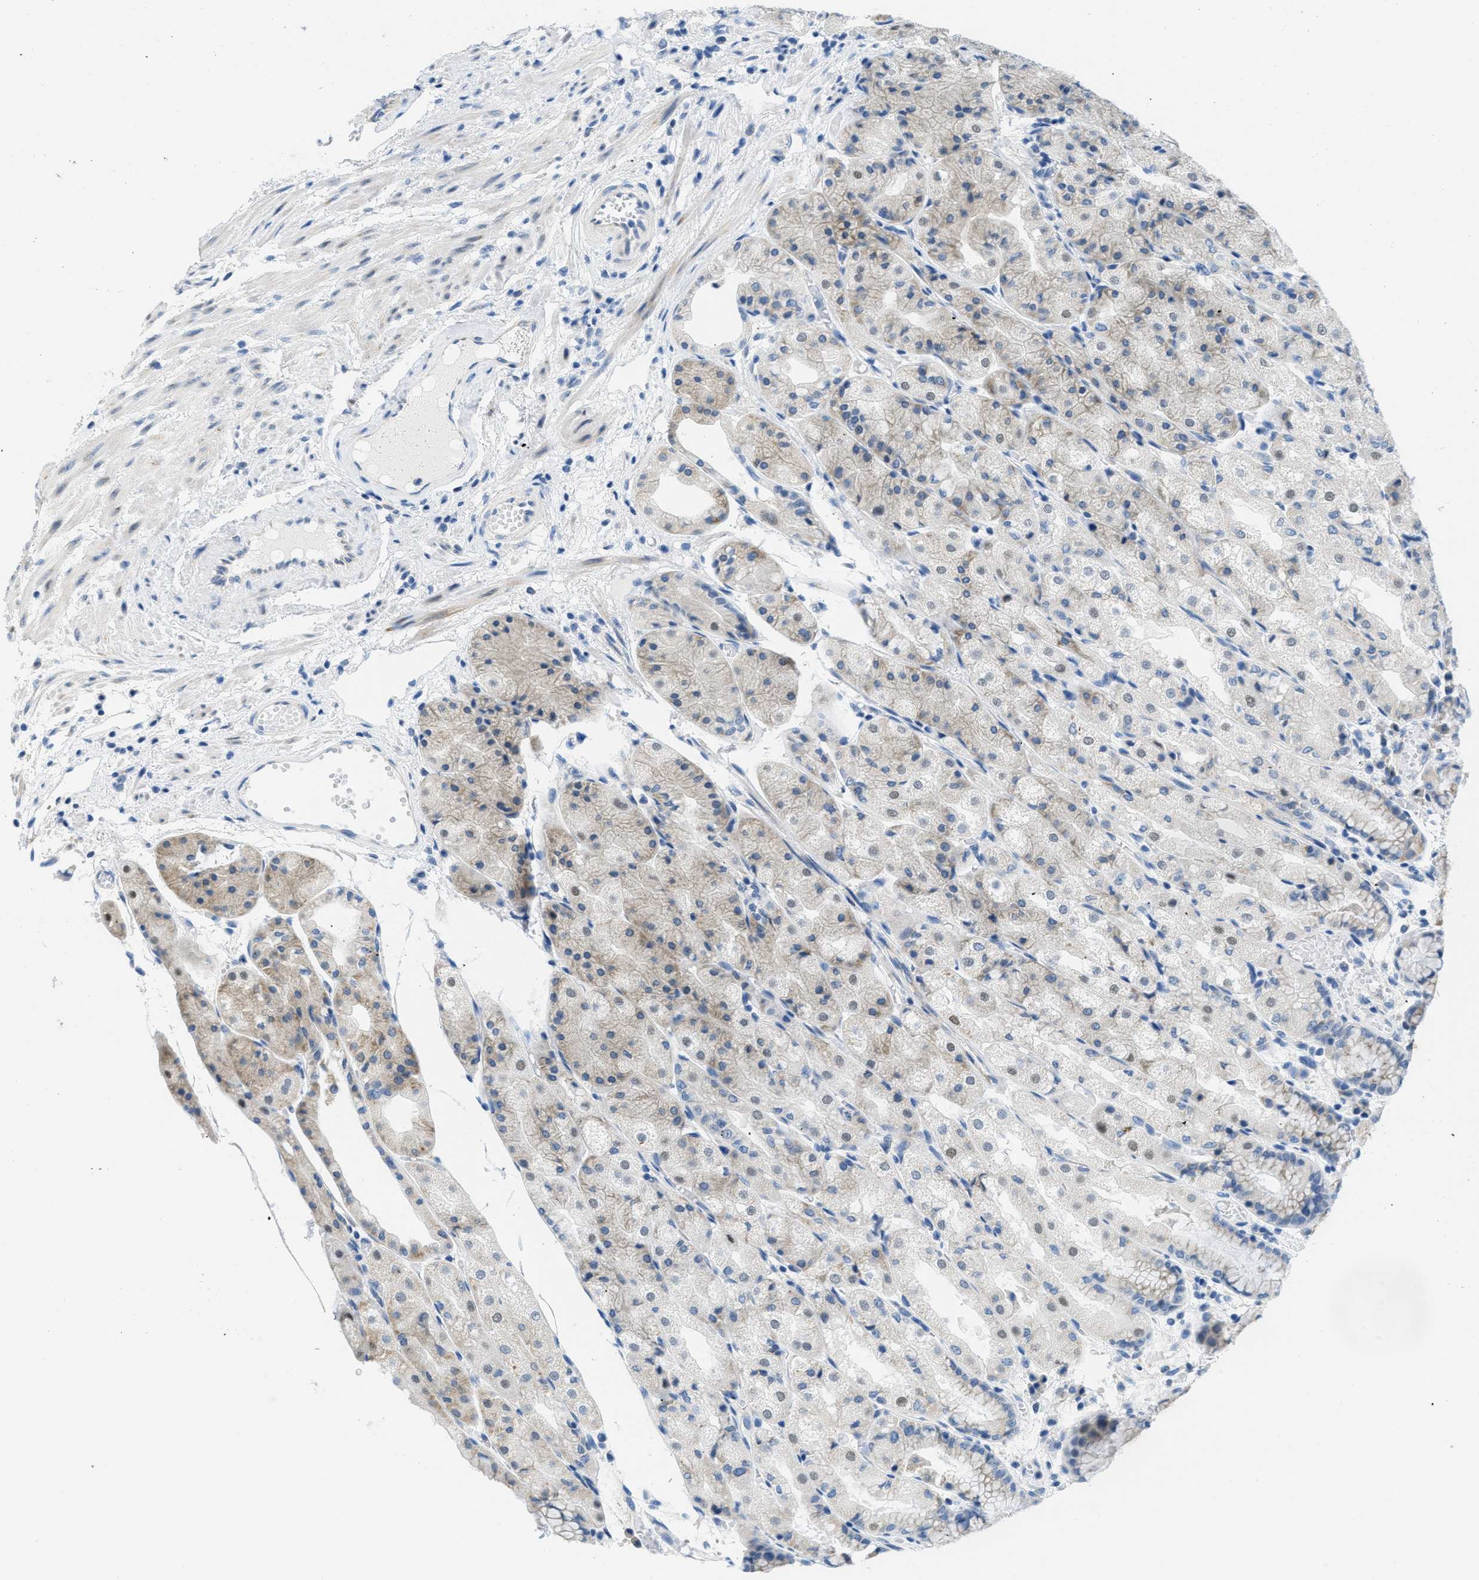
{"staining": {"intensity": "weak", "quantity": "25%-75%", "location": "cytoplasmic/membranous"}, "tissue": "stomach", "cell_type": "Glandular cells", "image_type": "normal", "snomed": [{"axis": "morphology", "description": "Normal tissue, NOS"}, {"axis": "topography", "description": "Stomach, upper"}], "caption": "A high-resolution photomicrograph shows immunohistochemistry staining of unremarkable stomach, which demonstrates weak cytoplasmic/membranous expression in about 25%-75% of glandular cells. The protein is stained brown, and the nuclei are stained in blue (DAB IHC with brightfield microscopy, high magnification).", "gene": "PTDSS1", "patient": {"sex": "male", "age": 72}}